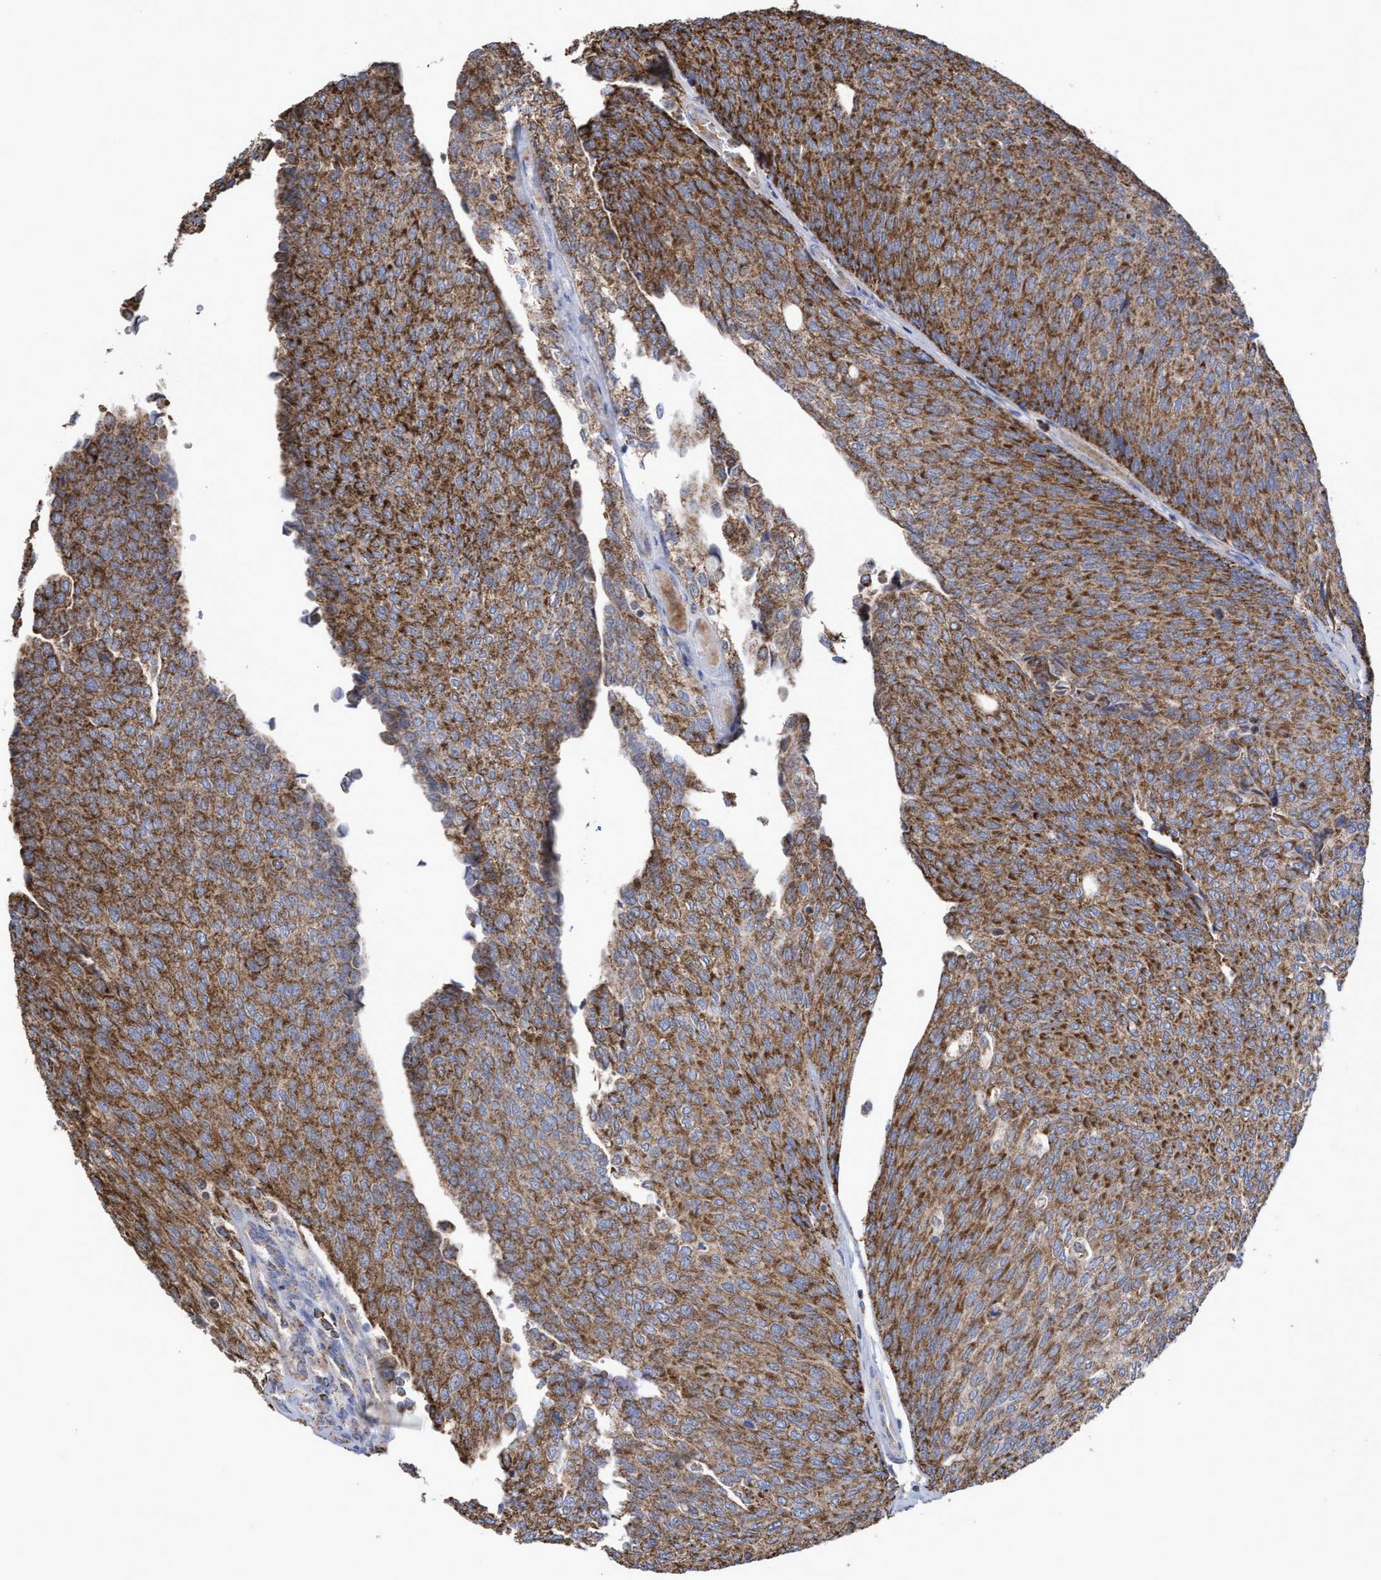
{"staining": {"intensity": "strong", "quantity": ">75%", "location": "cytoplasmic/membranous"}, "tissue": "urothelial cancer", "cell_type": "Tumor cells", "image_type": "cancer", "snomed": [{"axis": "morphology", "description": "Urothelial carcinoma, Low grade"}, {"axis": "topography", "description": "Urinary bladder"}], "caption": "The image demonstrates immunohistochemical staining of urothelial carcinoma (low-grade). There is strong cytoplasmic/membranous positivity is present in about >75% of tumor cells.", "gene": "COBL", "patient": {"sex": "female", "age": 79}}